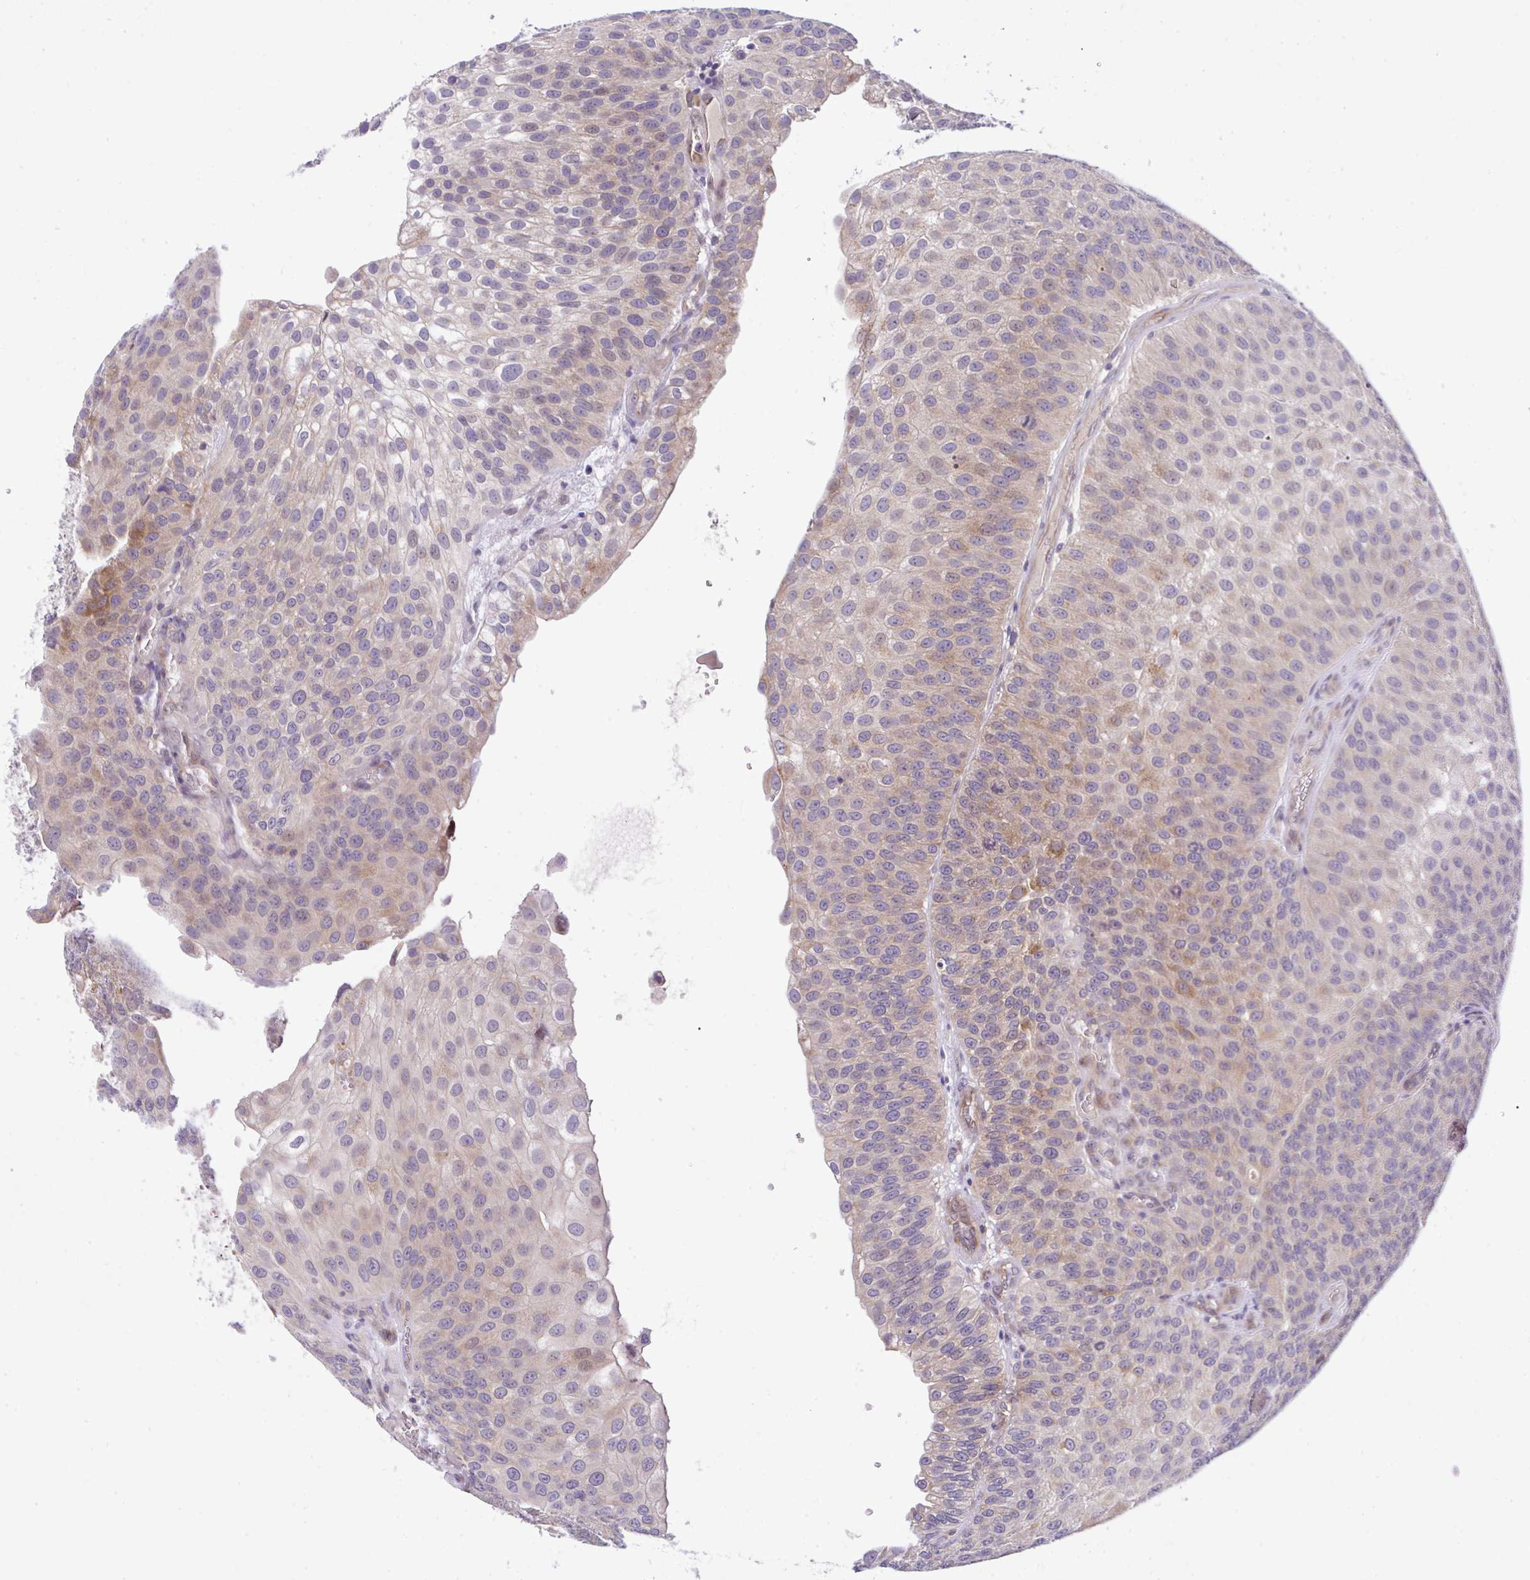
{"staining": {"intensity": "moderate", "quantity": "<25%", "location": "cytoplasmic/membranous"}, "tissue": "urothelial cancer", "cell_type": "Tumor cells", "image_type": "cancer", "snomed": [{"axis": "morphology", "description": "Urothelial carcinoma, NOS"}, {"axis": "topography", "description": "Urinary bladder"}], "caption": "This is a micrograph of IHC staining of transitional cell carcinoma, which shows moderate expression in the cytoplasmic/membranous of tumor cells.", "gene": "CHIA", "patient": {"sex": "male", "age": 87}}